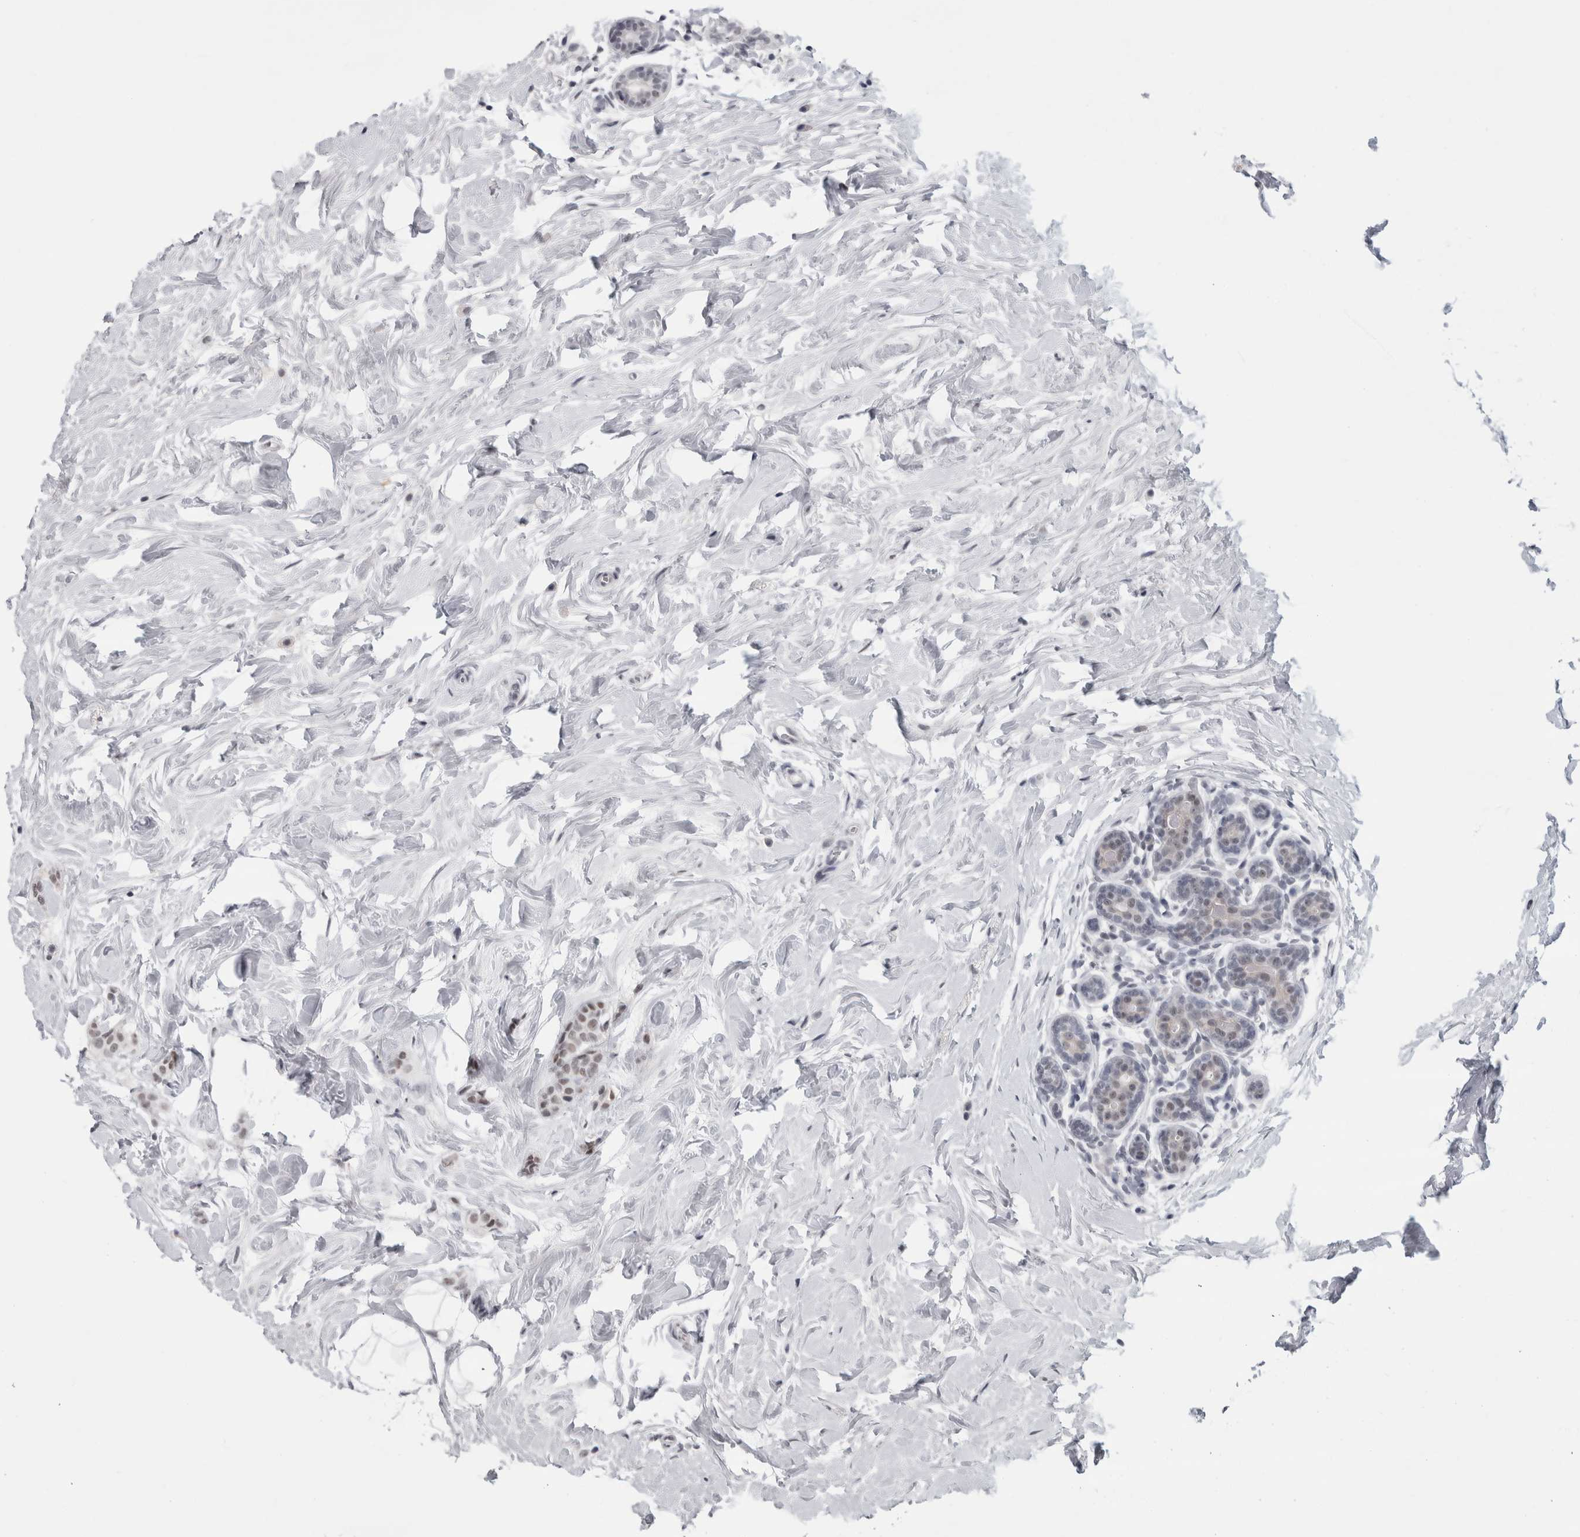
{"staining": {"intensity": "weak", "quantity": "<25%", "location": "nuclear"}, "tissue": "breast cancer", "cell_type": "Tumor cells", "image_type": "cancer", "snomed": [{"axis": "morphology", "description": "Lobular carcinoma, in situ"}, {"axis": "morphology", "description": "Lobular carcinoma"}, {"axis": "topography", "description": "Breast"}], "caption": "This is an immunohistochemistry image of human breast cancer. There is no staining in tumor cells.", "gene": "ARID4B", "patient": {"sex": "female", "age": 41}}